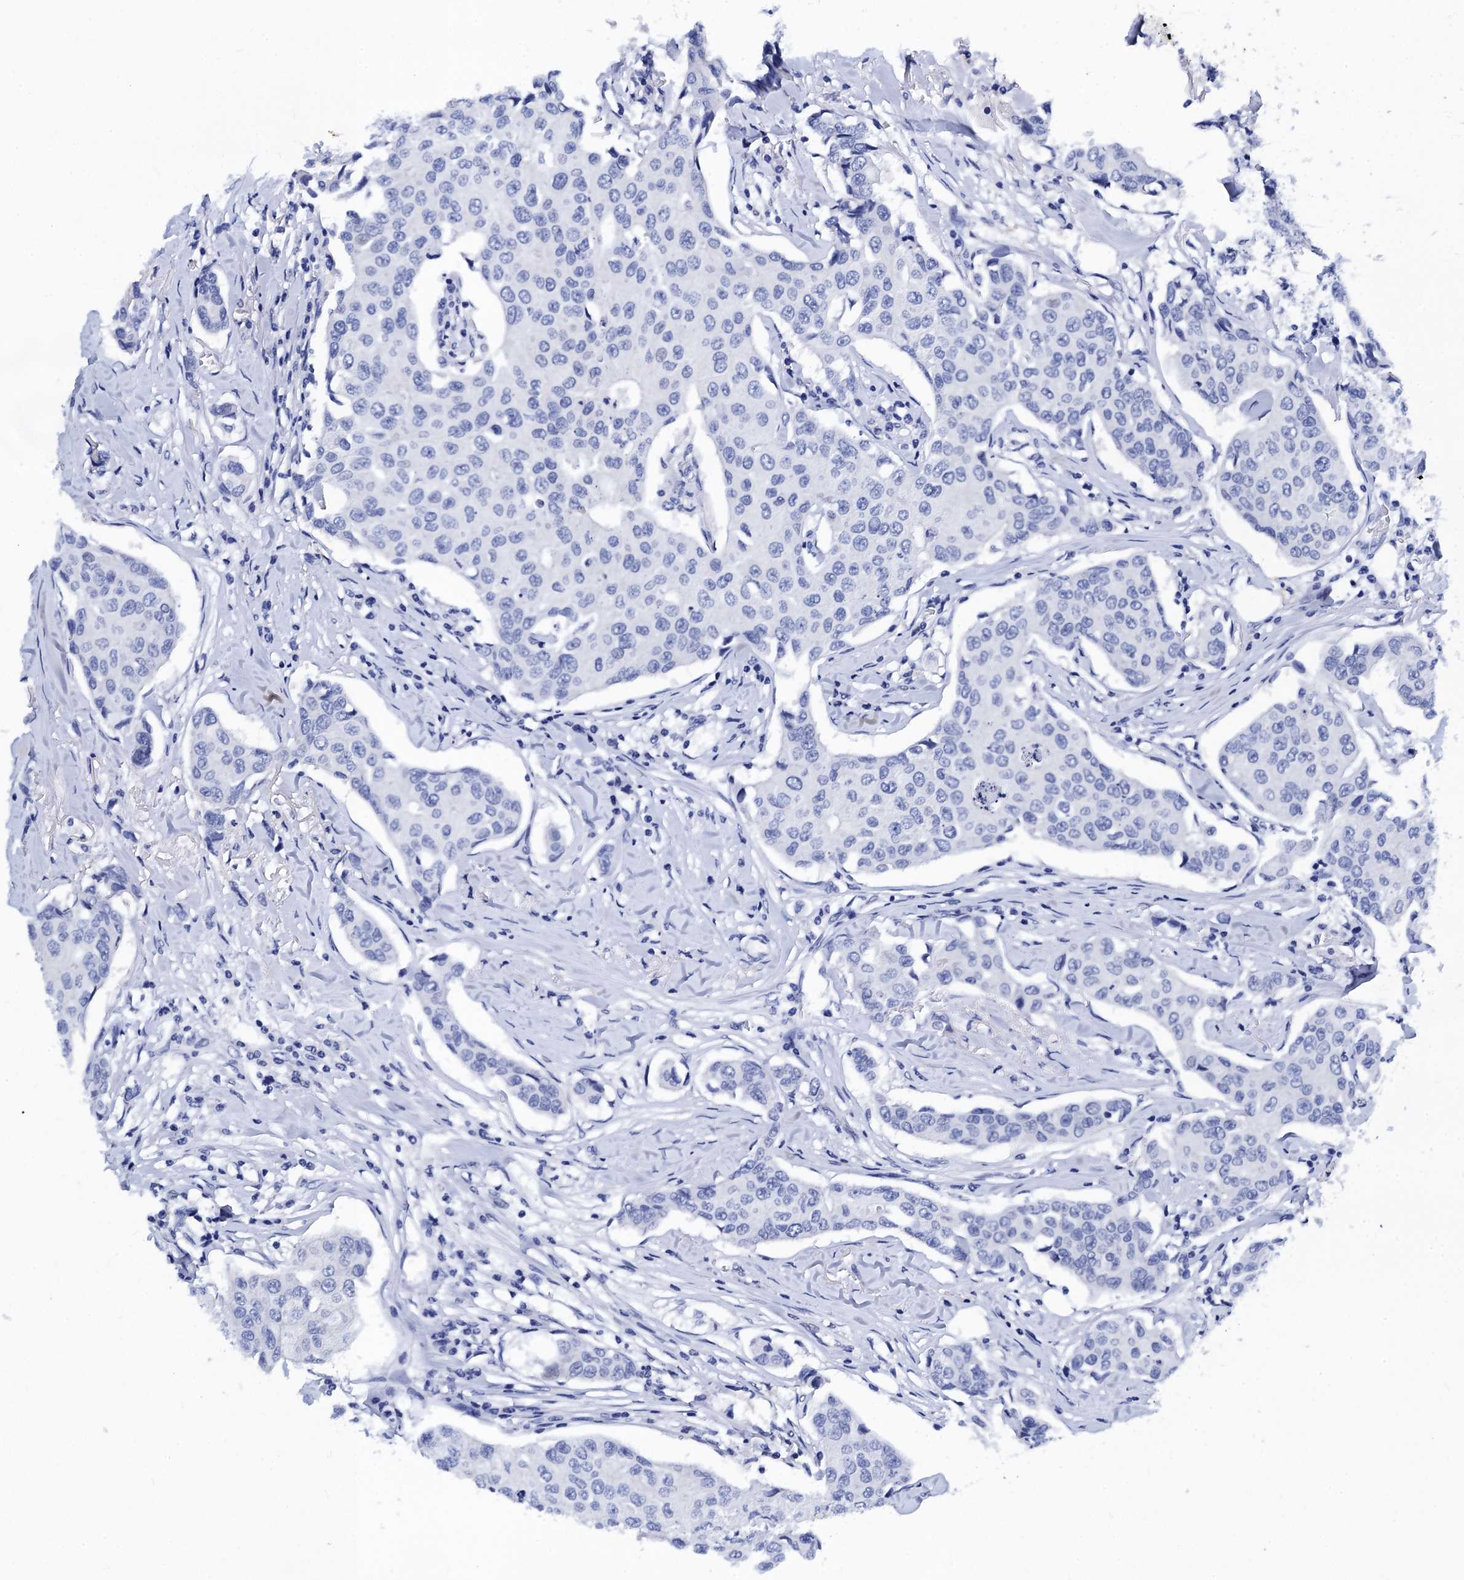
{"staining": {"intensity": "negative", "quantity": "none", "location": "none"}, "tissue": "breast cancer", "cell_type": "Tumor cells", "image_type": "cancer", "snomed": [{"axis": "morphology", "description": "Duct carcinoma"}, {"axis": "topography", "description": "Breast"}], "caption": "The histopathology image demonstrates no significant expression in tumor cells of breast cancer (invasive ductal carcinoma).", "gene": "MYBPC3", "patient": {"sex": "female", "age": 80}}